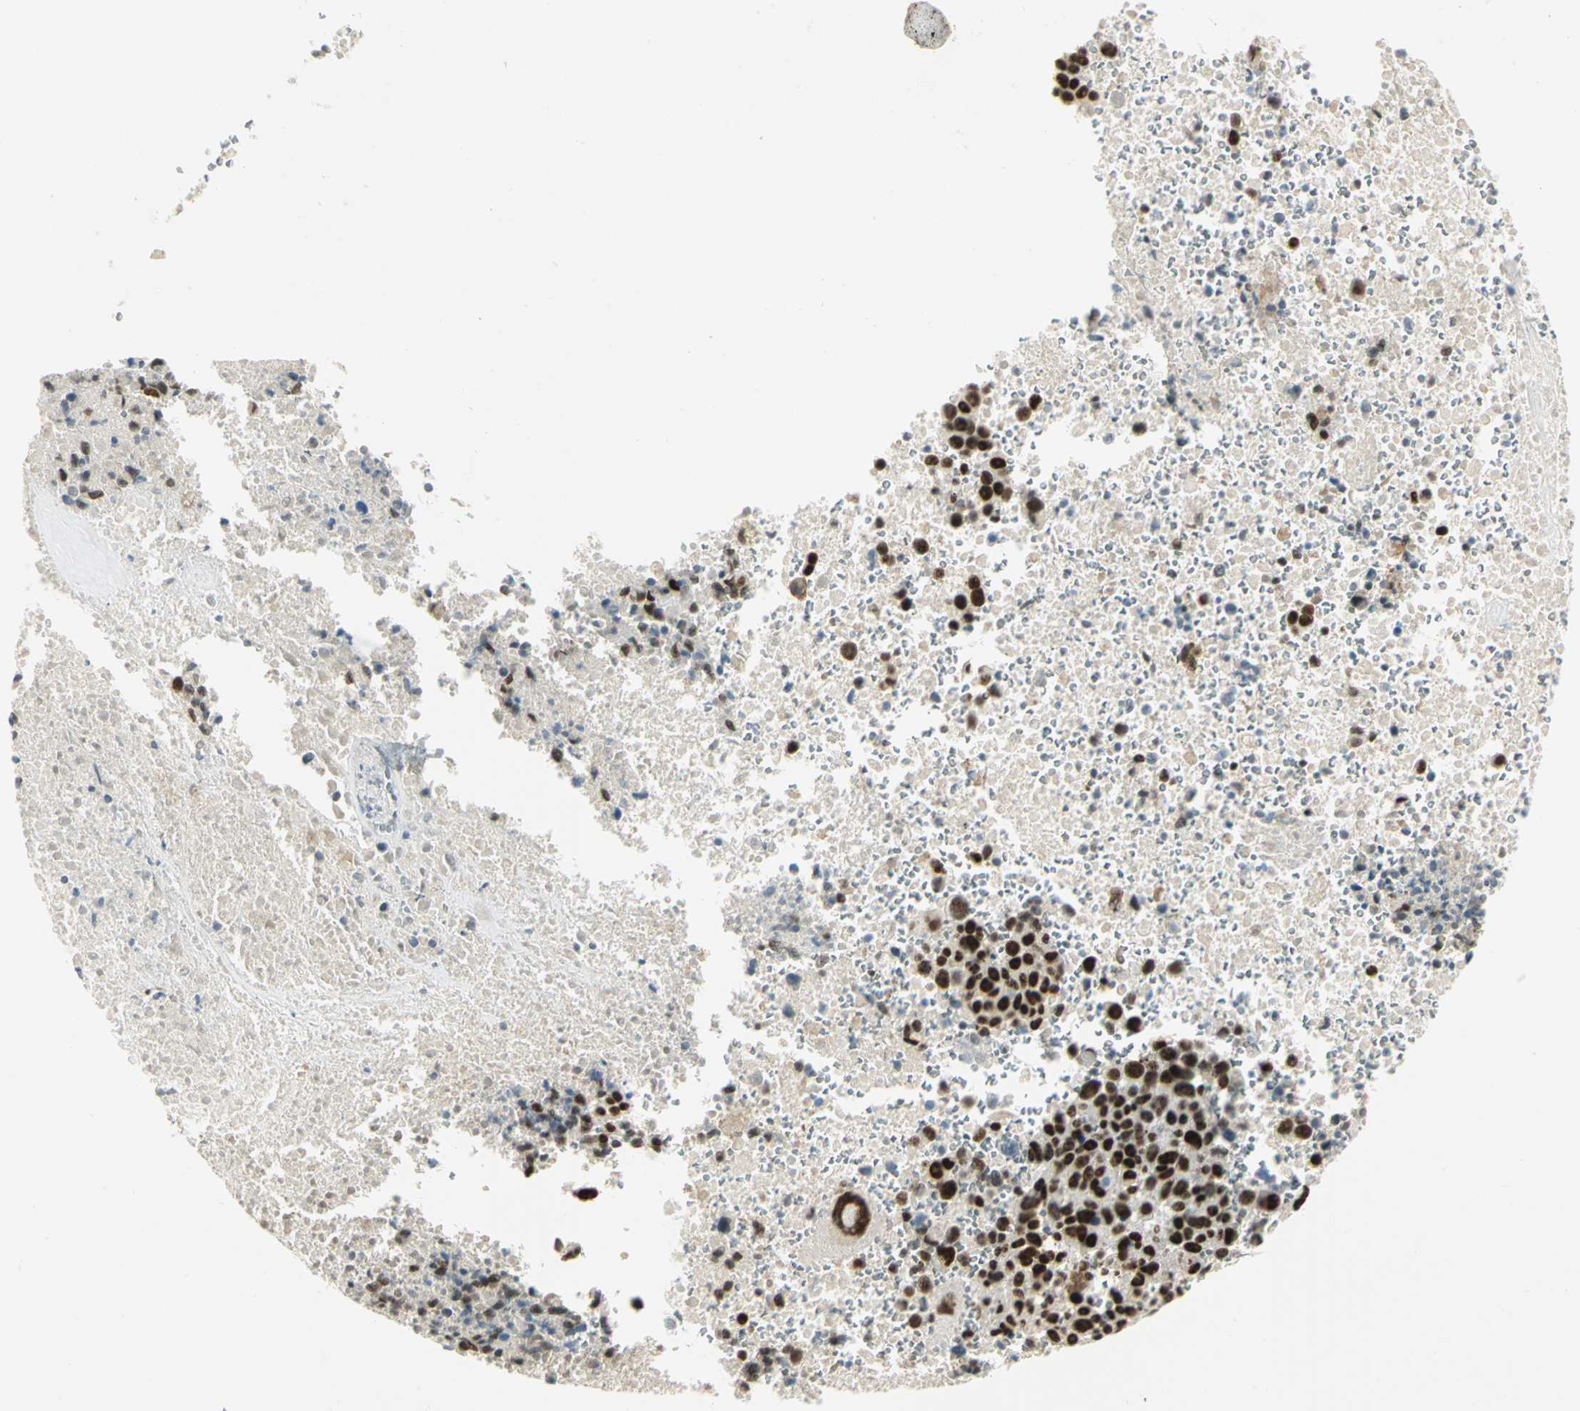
{"staining": {"intensity": "strong", "quantity": ">75%", "location": "nuclear"}, "tissue": "melanoma", "cell_type": "Tumor cells", "image_type": "cancer", "snomed": [{"axis": "morphology", "description": "Malignant melanoma, Metastatic site"}, {"axis": "topography", "description": "Cerebral cortex"}], "caption": "Immunohistochemistry (IHC) micrograph of neoplastic tissue: malignant melanoma (metastatic site) stained using IHC reveals high levels of strong protein expression localized specifically in the nuclear of tumor cells, appearing as a nuclear brown color.", "gene": "CCNT1", "patient": {"sex": "female", "age": 52}}